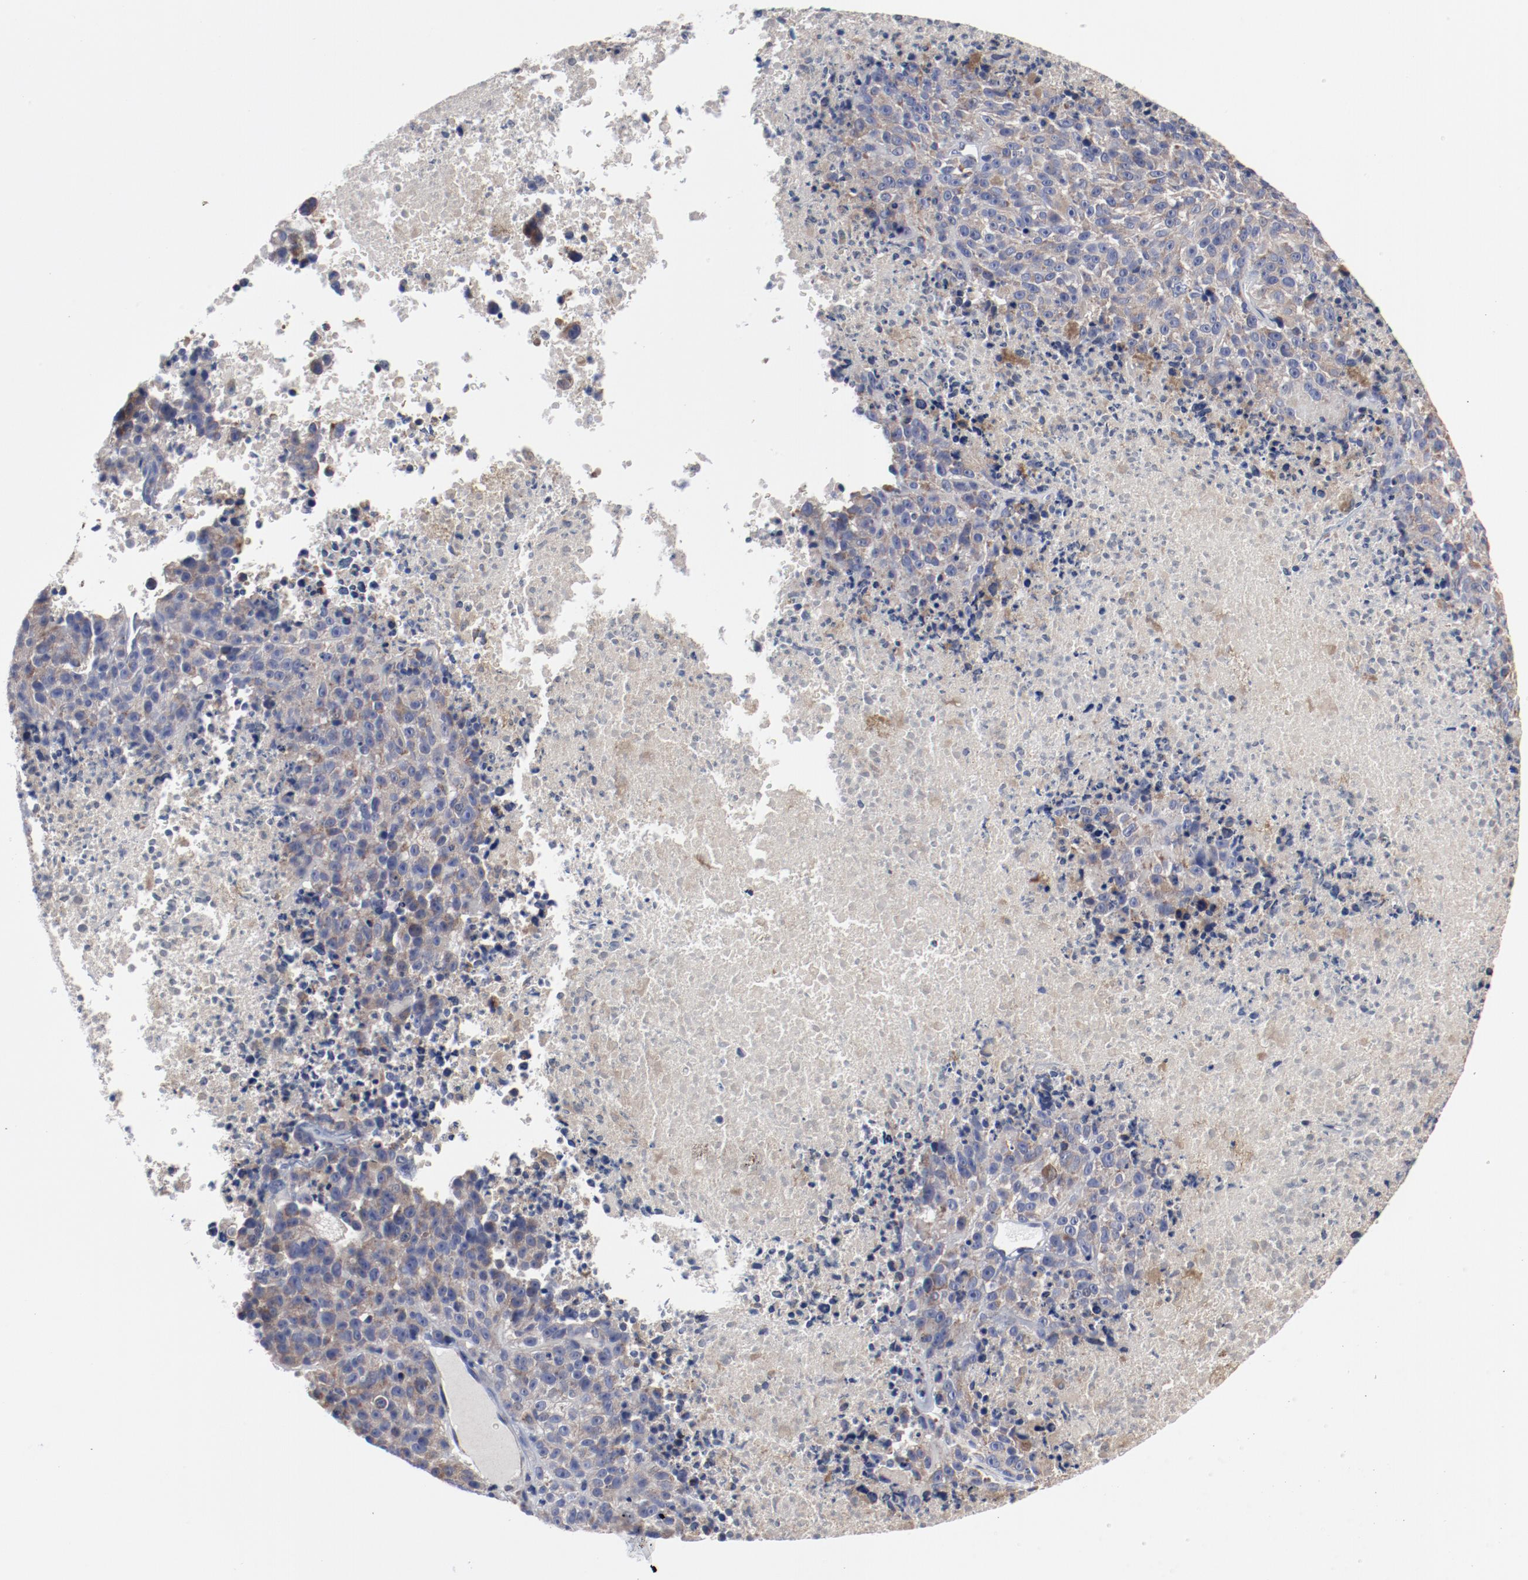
{"staining": {"intensity": "weak", "quantity": ">75%", "location": "cytoplasmic/membranous"}, "tissue": "melanoma", "cell_type": "Tumor cells", "image_type": "cancer", "snomed": [{"axis": "morphology", "description": "Malignant melanoma, Metastatic site"}, {"axis": "topography", "description": "Cerebral cortex"}], "caption": "Human melanoma stained with a protein marker reveals weak staining in tumor cells.", "gene": "NDUFV2", "patient": {"sex": "female", "age": 52}}